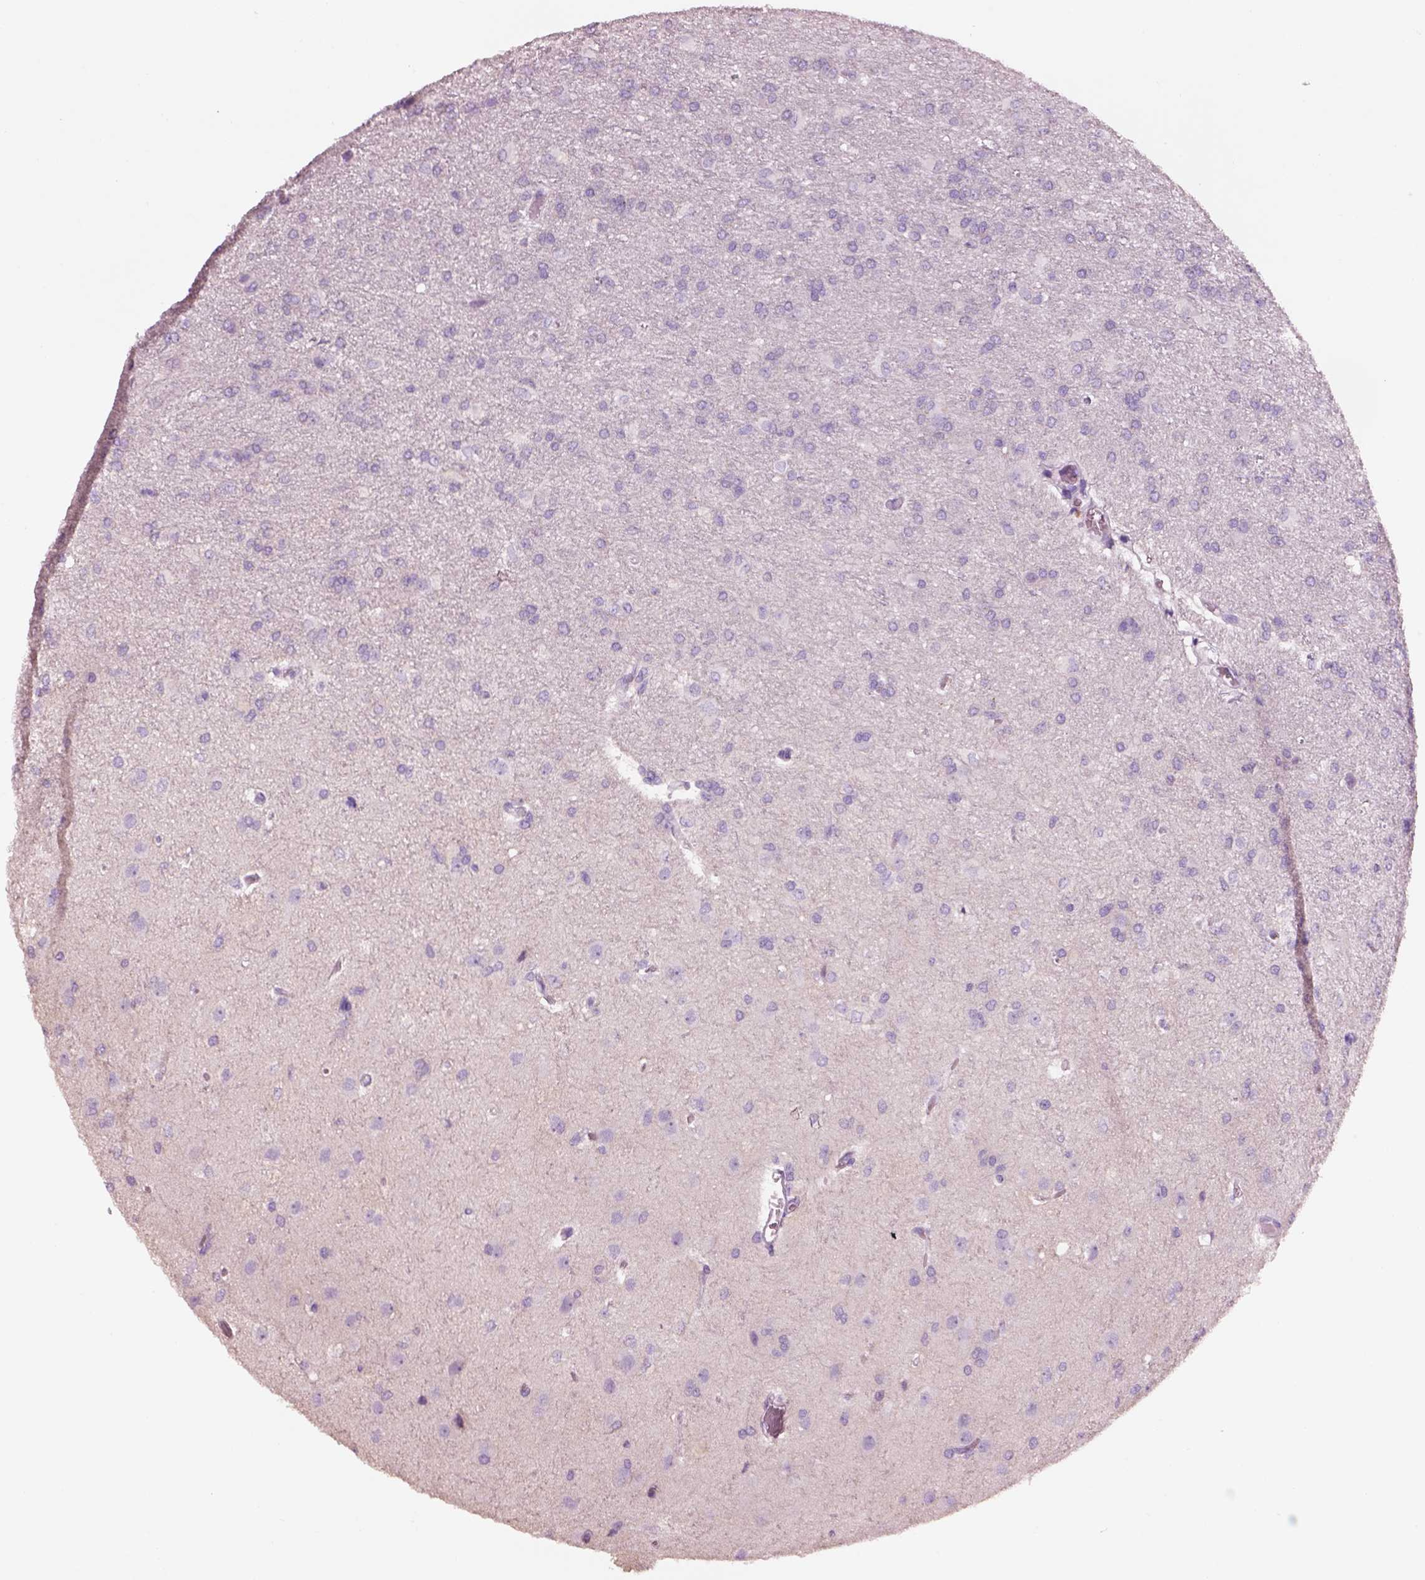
{"staining": {"intensity": "negative", "quantity": "none", "location": "none"}, "tissue": "glioma", "cell_type": "Tumor cells", "image_type": "cancer", "snomed": [{"axis": "morphology", "description": "Glioma, malignant, High grade"}, {"axis": "topography", "description": "Brain"}], "caption": "Glioma was stained to show a protein in brown. There is no significant staining in tumor cells. Nuclei are stained in blue.", "gene": "PNOC", "patient": {"sex": "male", "age": 68}}